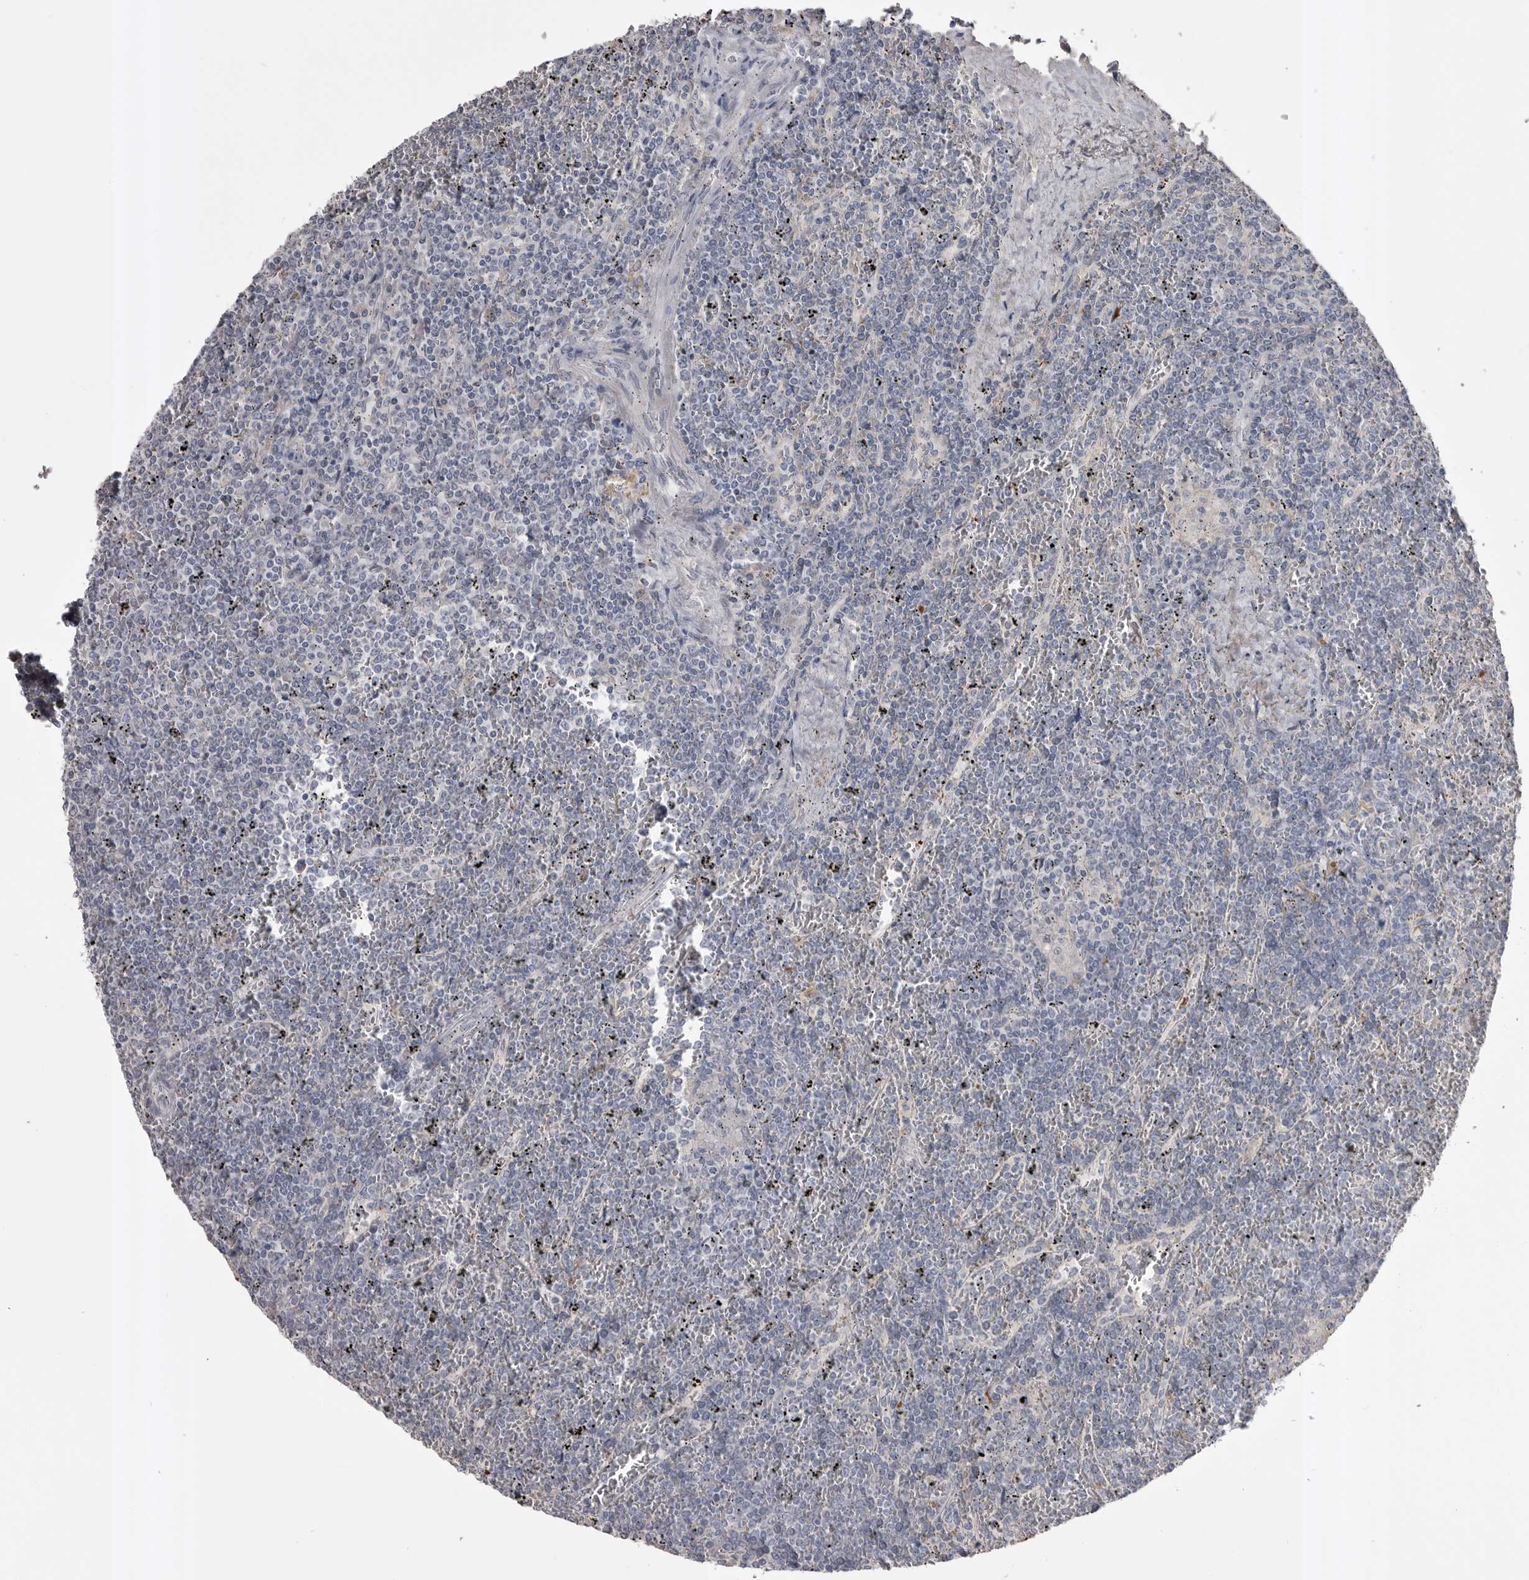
{"staining": {"intensity": "negative", "quantity": "none", "location": "none"}, "tissue": "lymphoma", "cell_type": "Tumor cells", "image_type": "cancer", "snomed": [{"axis": "morphology", "description": "Malignant lymphoma, non-Hodgkin's type, Low grade"}, {"axis": "topography", "description": "Spleen"}], "caption": "A photomicrograph of human malignant lymphoma, non-Hodgkin's type (low-grade) is negative for staining in tumor cells.", "gene": "AHSG", "patient": {"sex": "female", "age": 19}}